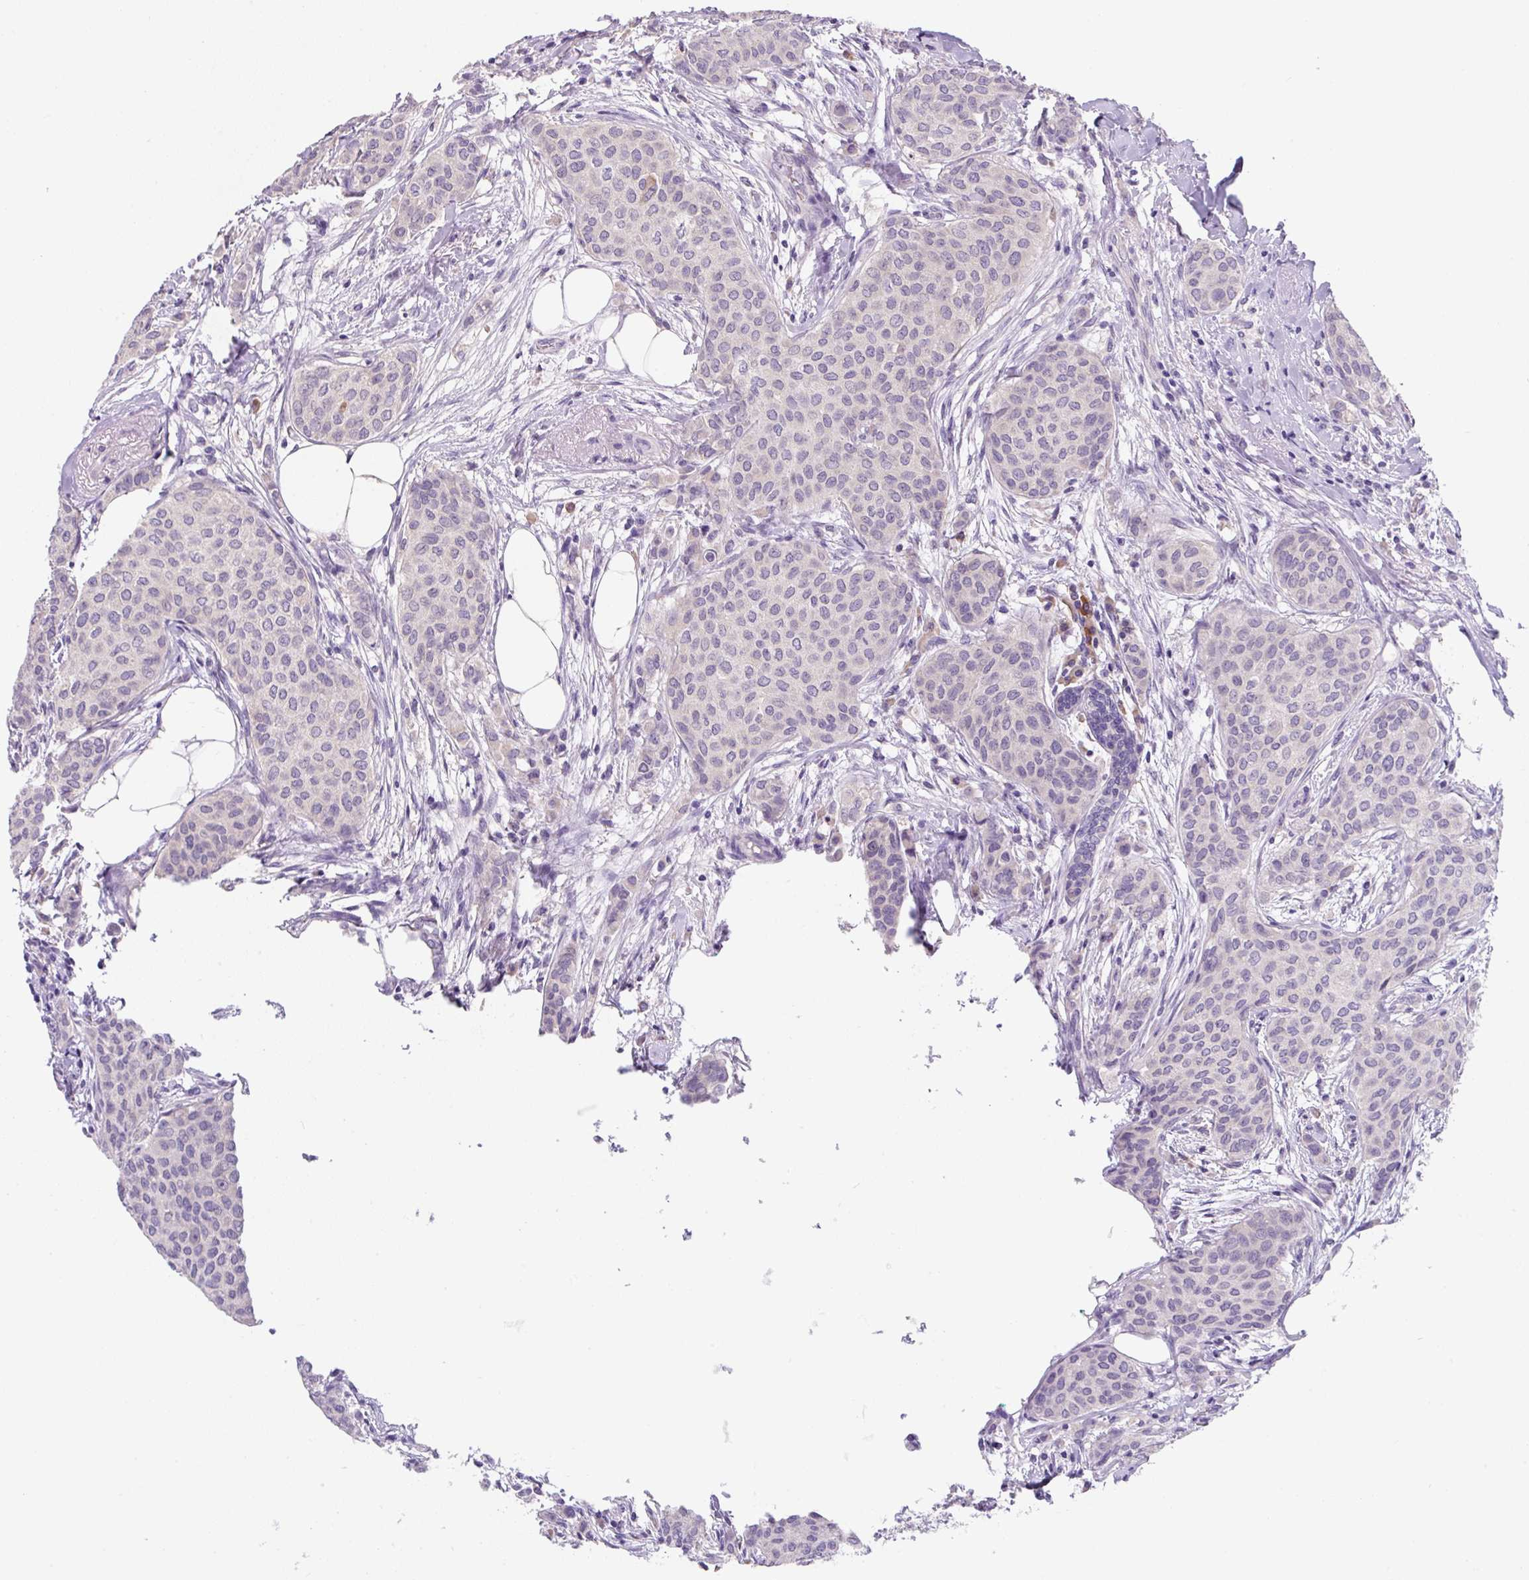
{"staining": {"intensity": "negative", "quantity": "none", "location": "none"}, "tissue": "breast cancer", "cell_type": "Tumor cells", "image_type": "cancer", "snomed": [{"axis": "morphology", "description": "Duct carcinoma"}, {"axis": "topography", "description": "Breast"}], "caption": "IHC histopathology image of intraductal carcinoma (breast) stained for a protein (brown), which displays no staining in tumor cells.", "gene": "FZD5", "patient": {"sex": "female", "age": 47}}